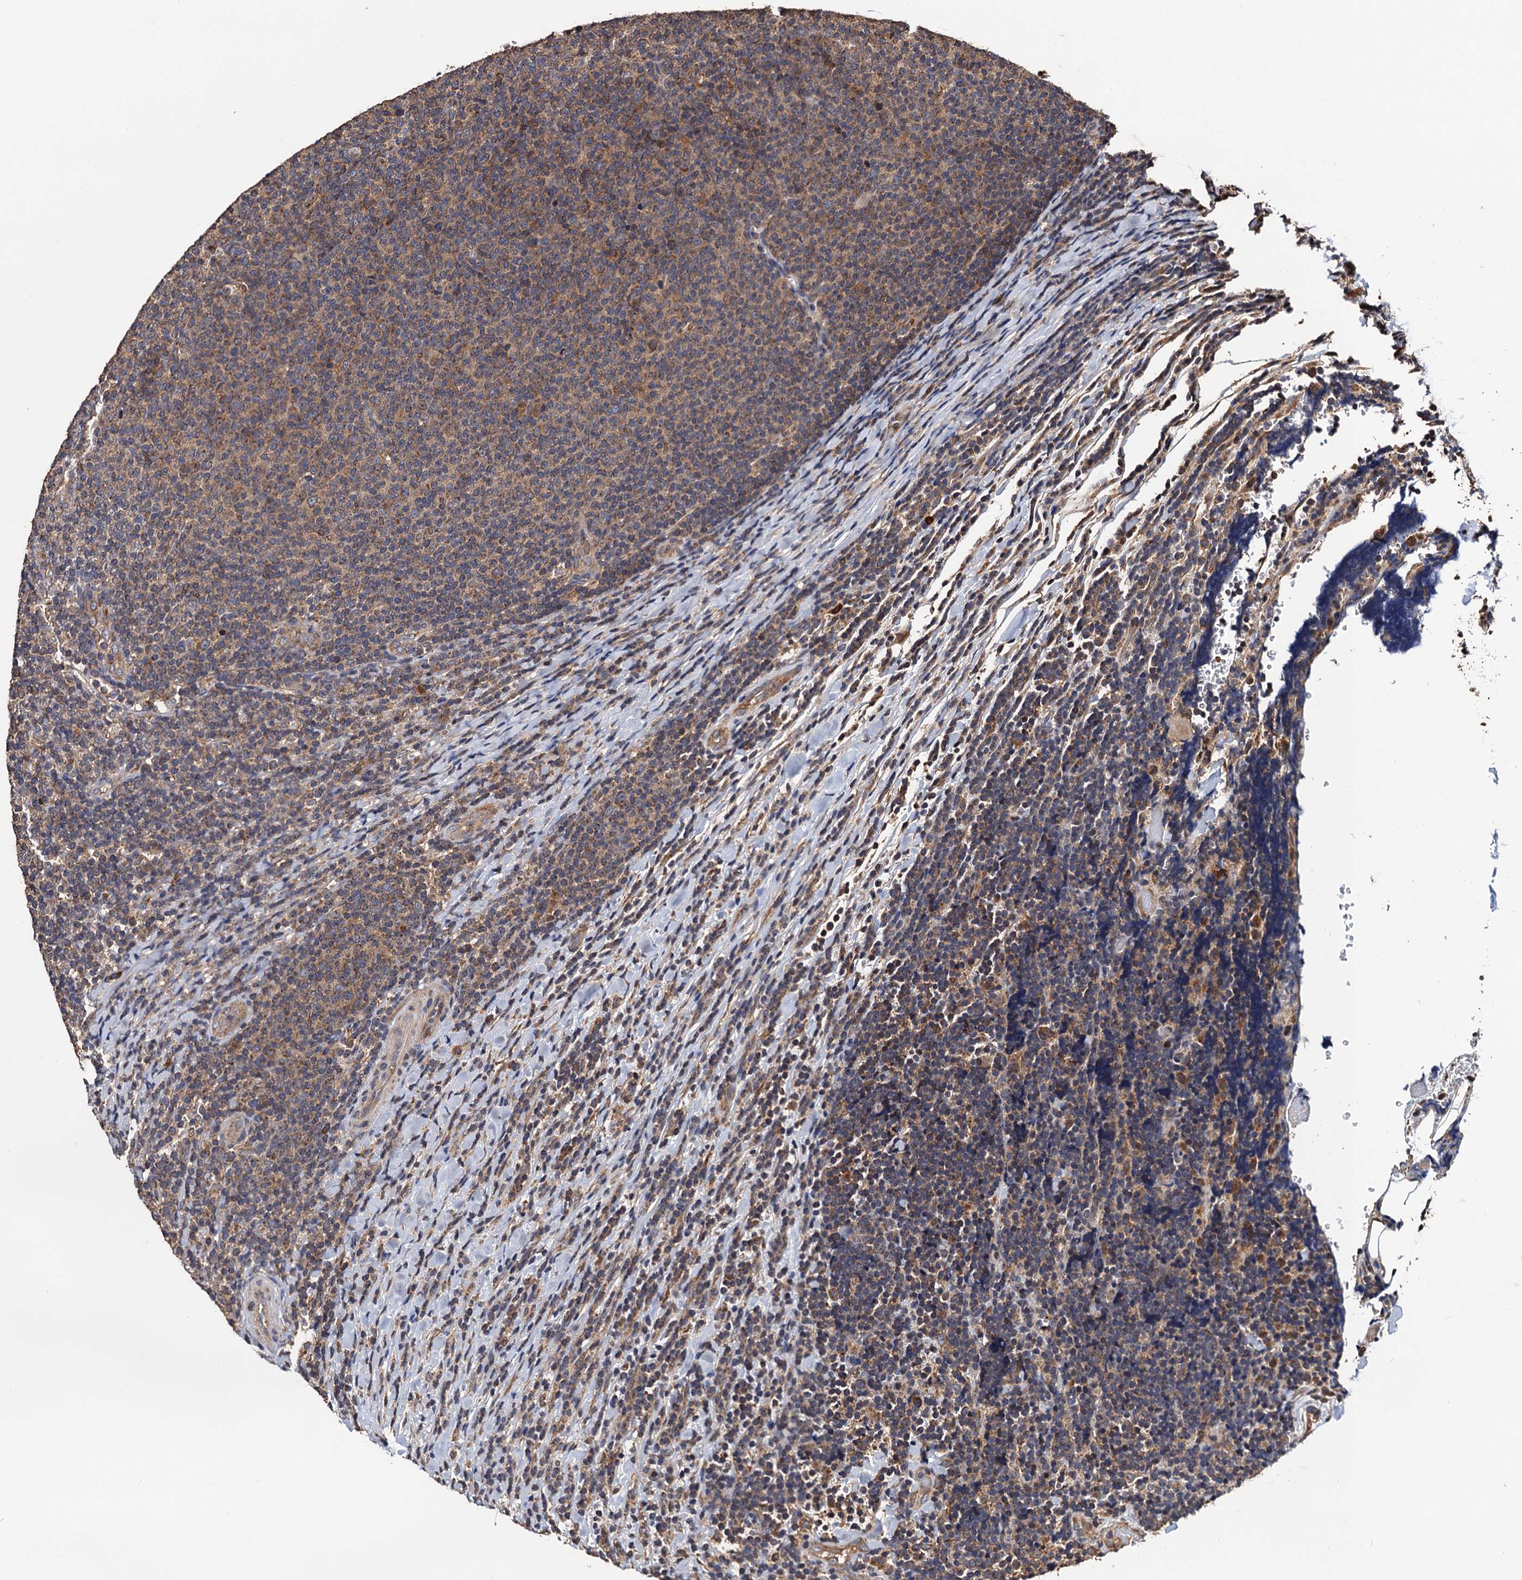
{"staining": {"intensity": "moderate", "quantity": "25%-75%", "location": "cytoplasmic/membranous"}, "tissue": "lymphoma", "cell_type": "Tumor cells", "image_type": "cancer", "snomed": [{"axis": "morphology", "description": "Malignant lymphoma, non-Hodgkin's type, Low grade"}, {"axis": "topography", "description": "Lymph node"}], "caption": "Brown immunohistochemical staining in human low-grade malignant lymphoma, non-Hodgkin's type displays moderate cytoplasmic/membranous expression in approximately 25%-75% of tumor cells.", "gene": "RGS11", "patient": {"sex": "male", "age": 66}}